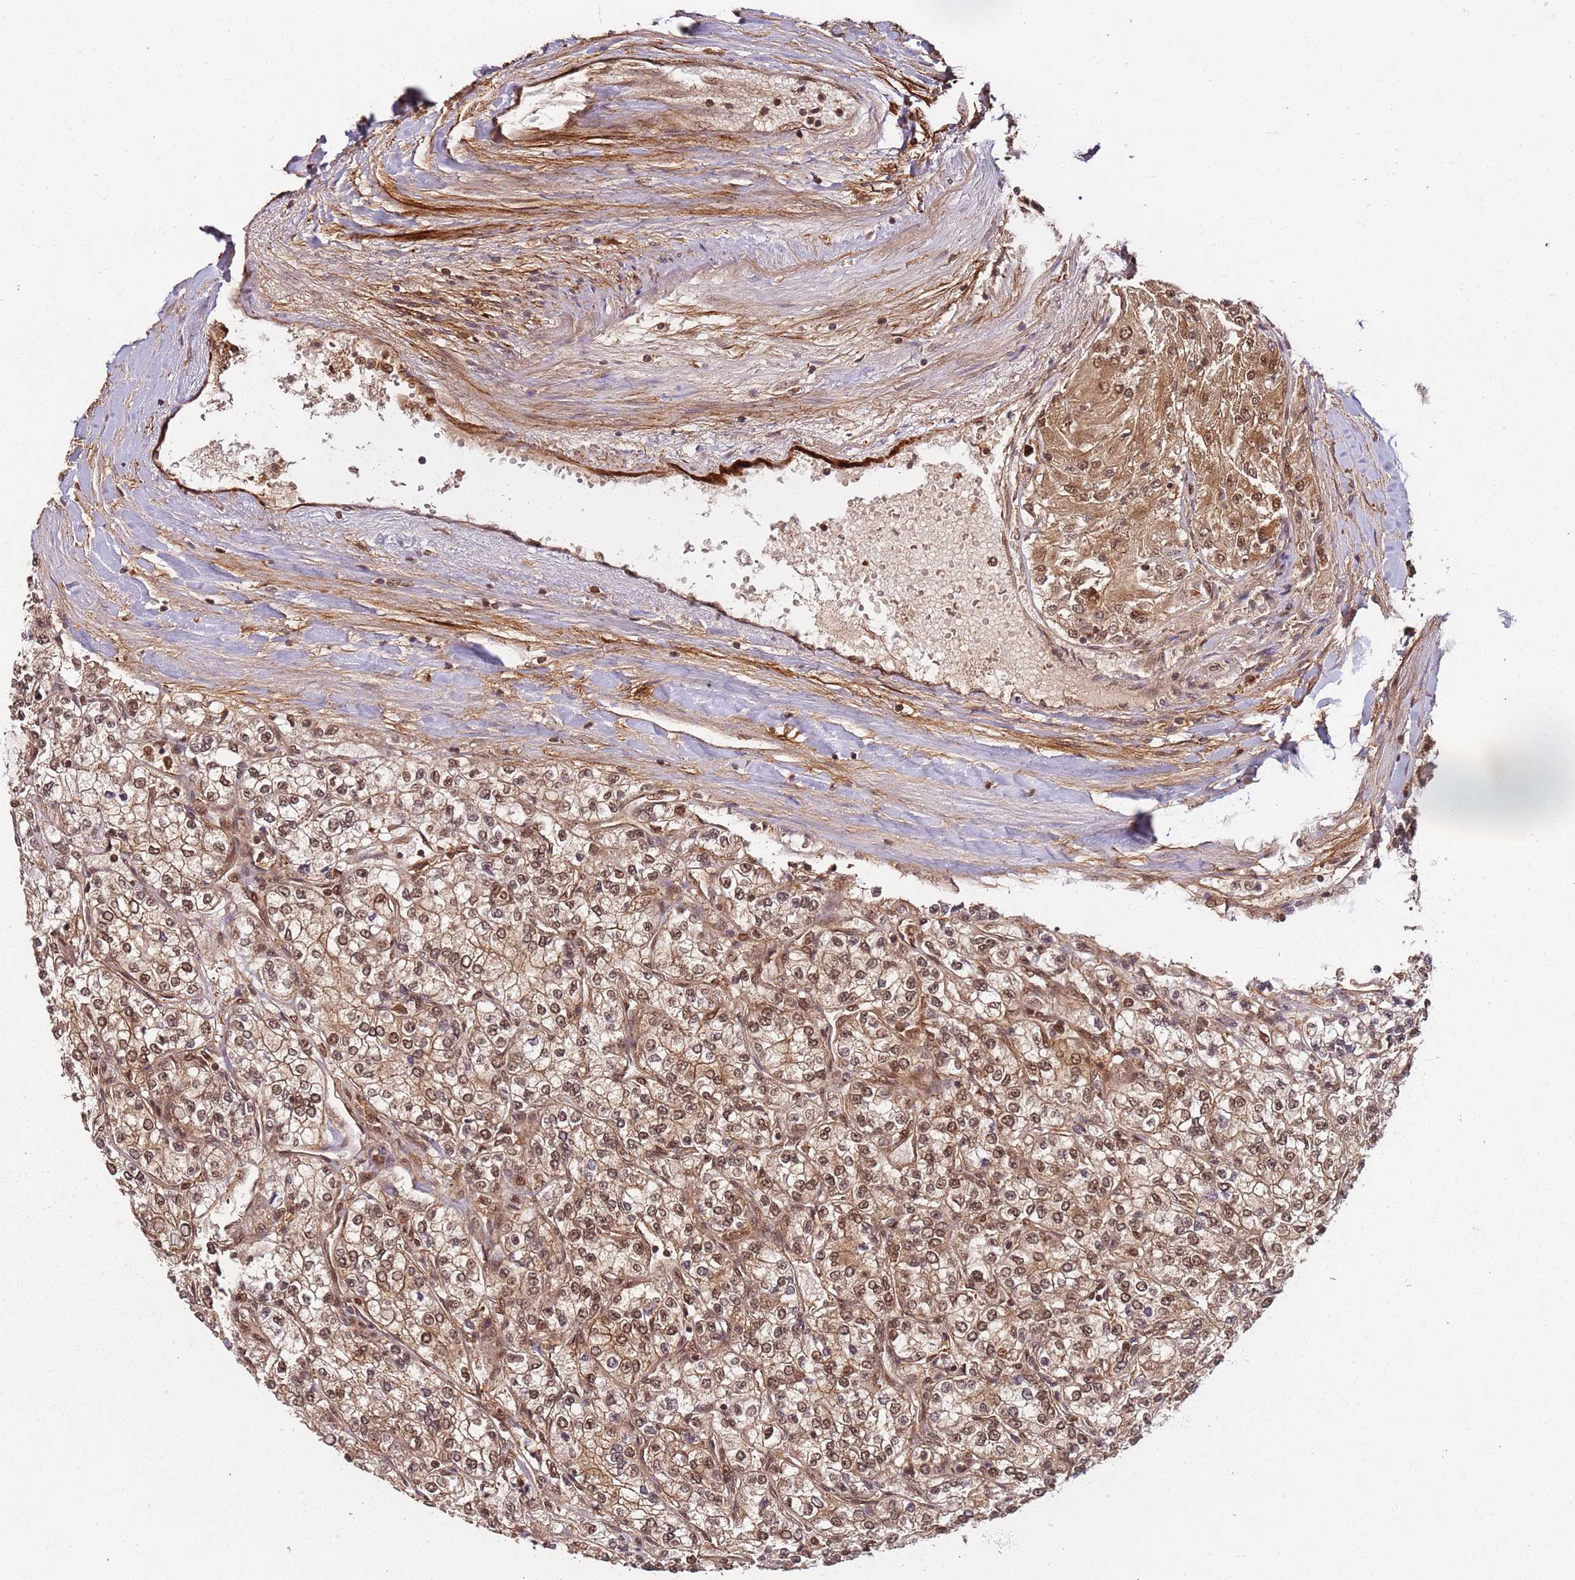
{"staining": {"intensity": "moderate", "quantity": ">75%", "location": "cytoplasmic/membranous,nuclear"}, "tissue": "renal cancer", "cell_type": "Tumor cells", "image_type": "cancer", "snomed": [{"axis": "morphology", "description": "Adenocarcinoma, NOS"}, {"axis": "topography", "description": "Kidney"}], "caption": "A brown stain highlights moderate cytoplasmic/membranous and nuclear staining of a protein in human renal adenocarcinoma tumor cells.", "gene": "PGLS", "patient": {"sex": "male", "age": 80}}